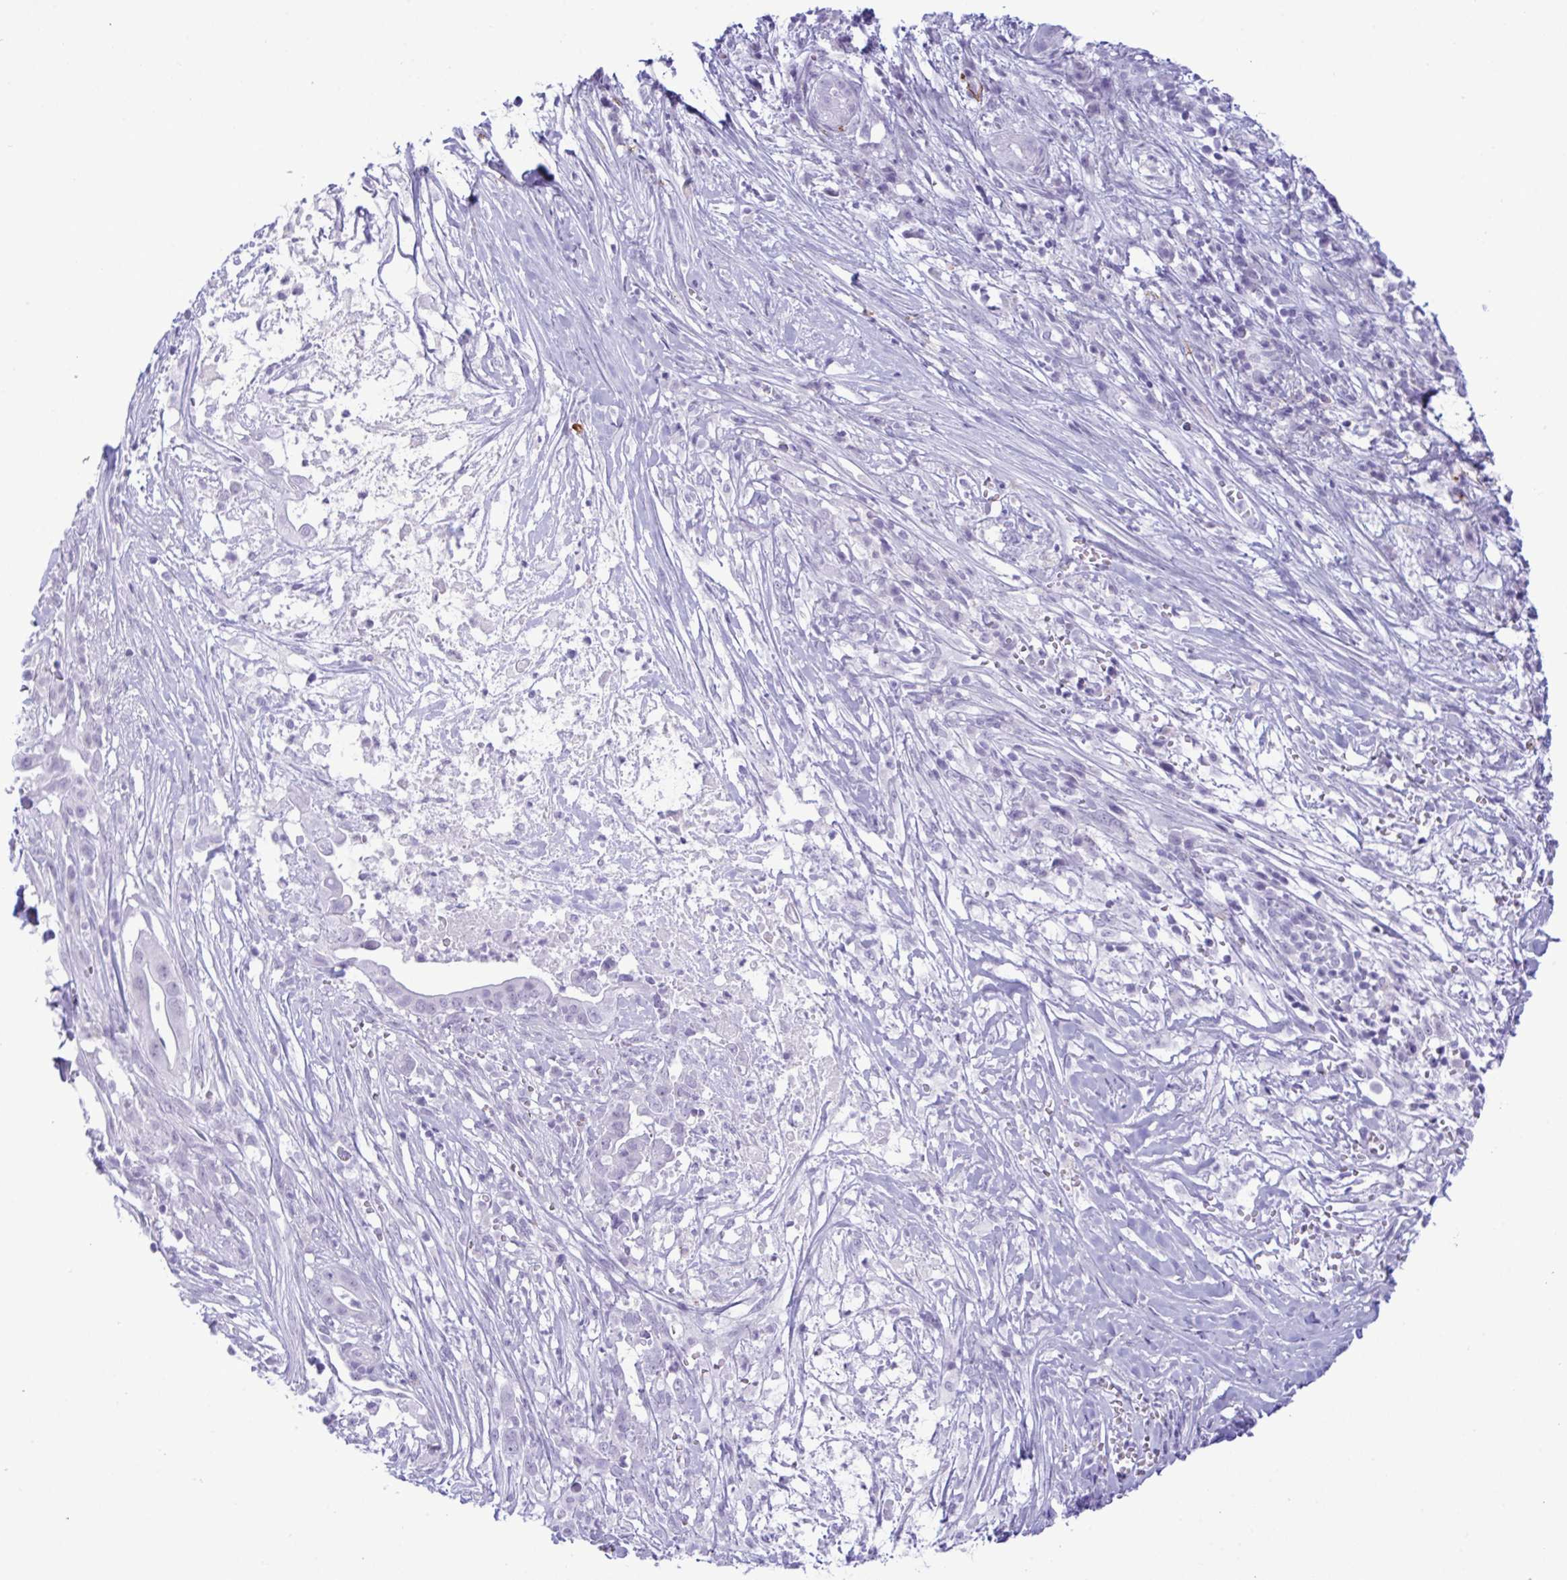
{"staining": {"intensity": "negative", "quantity": "none", "location": "none"}, "tissue": "pancreatic cancer", "cell_type": "Tumor cells", "image_type": "cancer", "snomed": [{"axis": "morphology", "description": "Adenocarcinoma, NOS"}, {"axis": "topography", "description": "Pancreas"}], "caption": "Tumor cells show no significant protein positivity in pancreatic adenocarcinoma. (Stains: DAB (3,3'-diaminobenzidine) immunohistochemistry (IHC) with hematoxylin counter stain, Microscopy: brightfield microscopy at high magnification).", "gene": "ELN", "patient": {"sex": "male", "age": 61}}